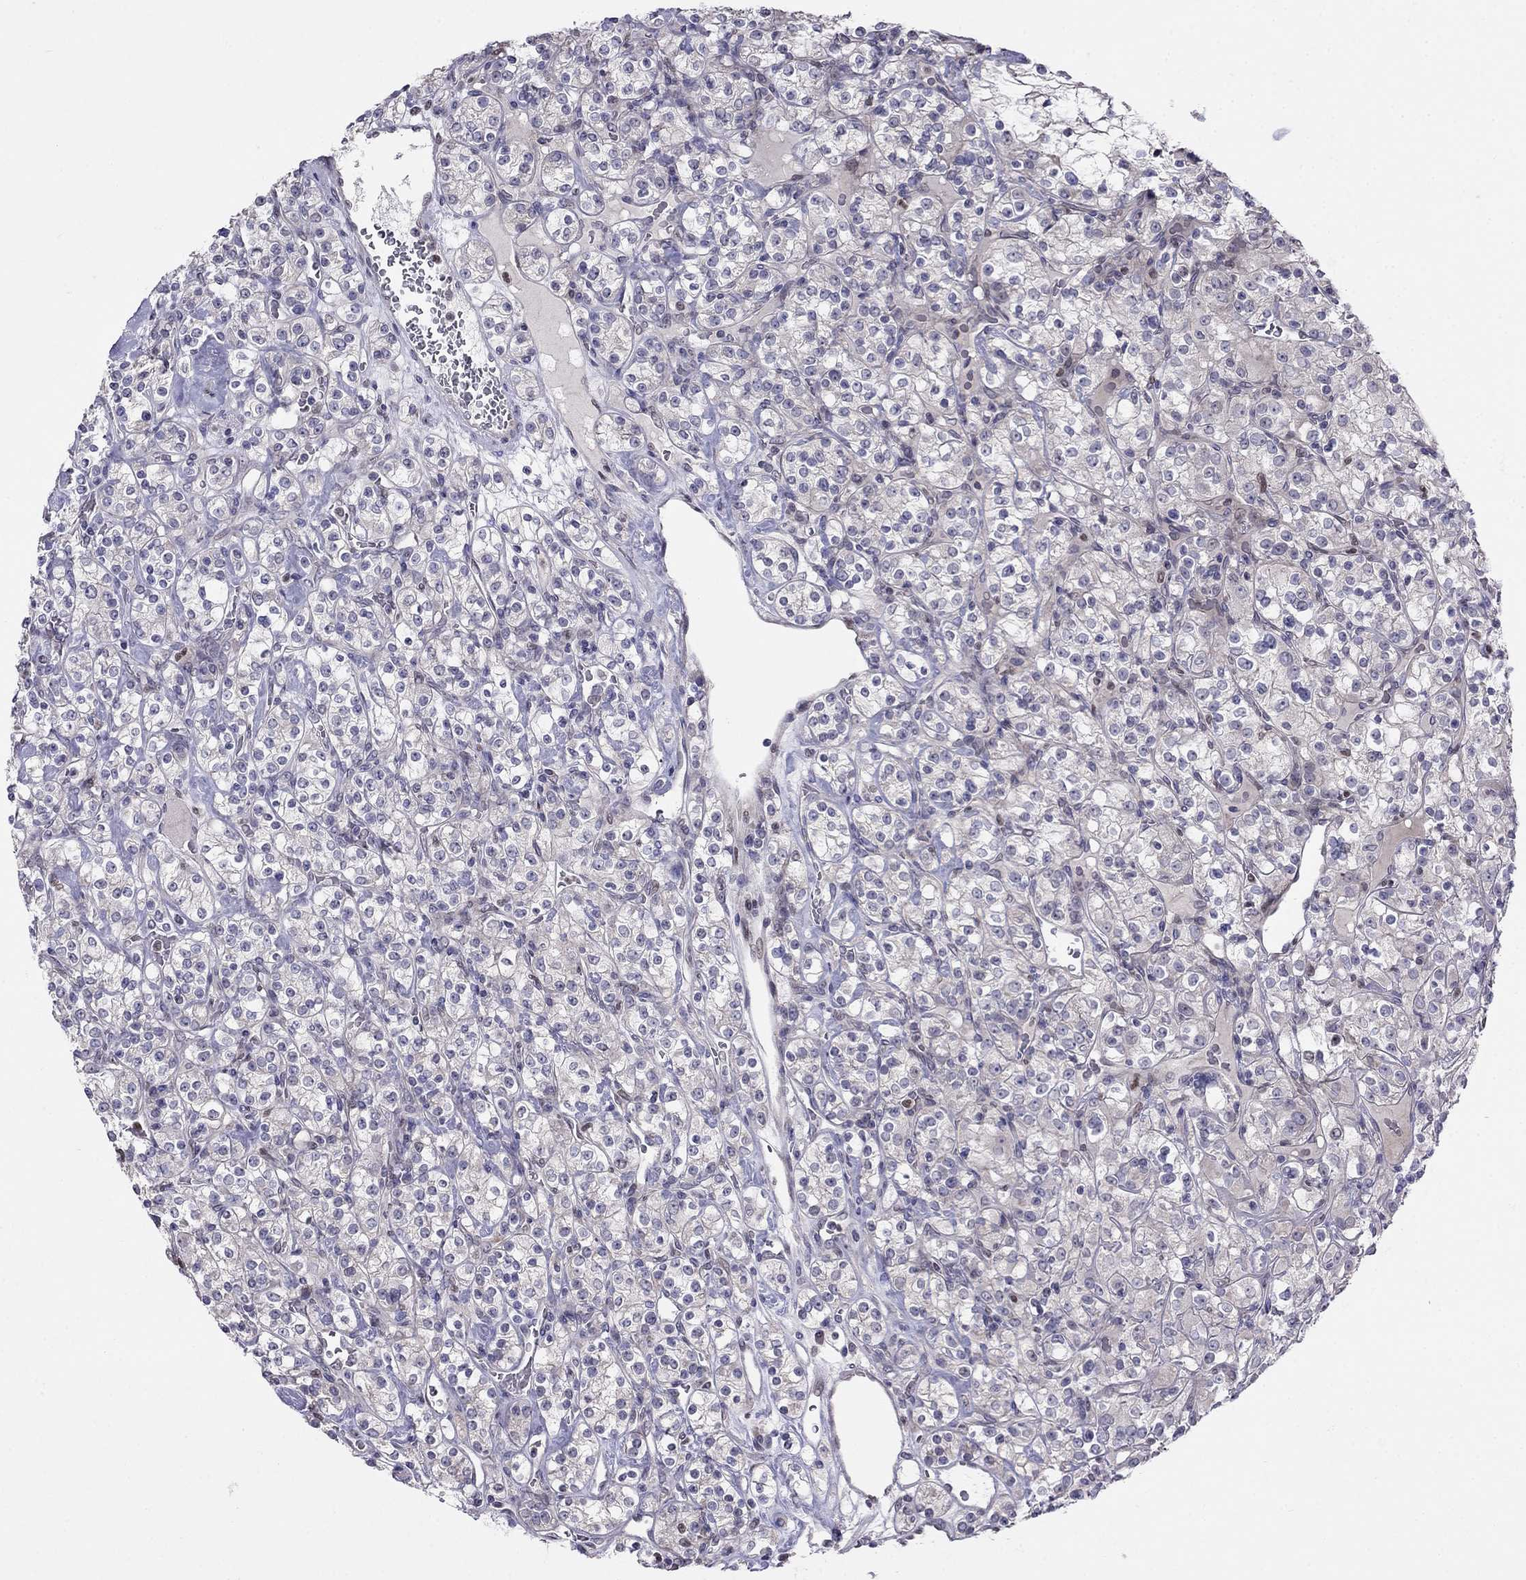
{"staining": {"intensity": "negative", "quantity": "none", "location": "none"}, "tissue": "renal cancer", "cell_type": "Tumor cells", "image_type": "cancer", "snomed": [{"axis": "morphology", "description": "Adenocarcinoma, NOS"}, {"axis": "topography", "description": "Kidney"}], "caption": "This is a photomicrograph of immunohistochemistry (IHC) staining of renal cancer (adenocarcinoma), which shows no staining in tumor cells.", "gene": "LRRC39", "patient": {"sex": "male", "age": 77}}